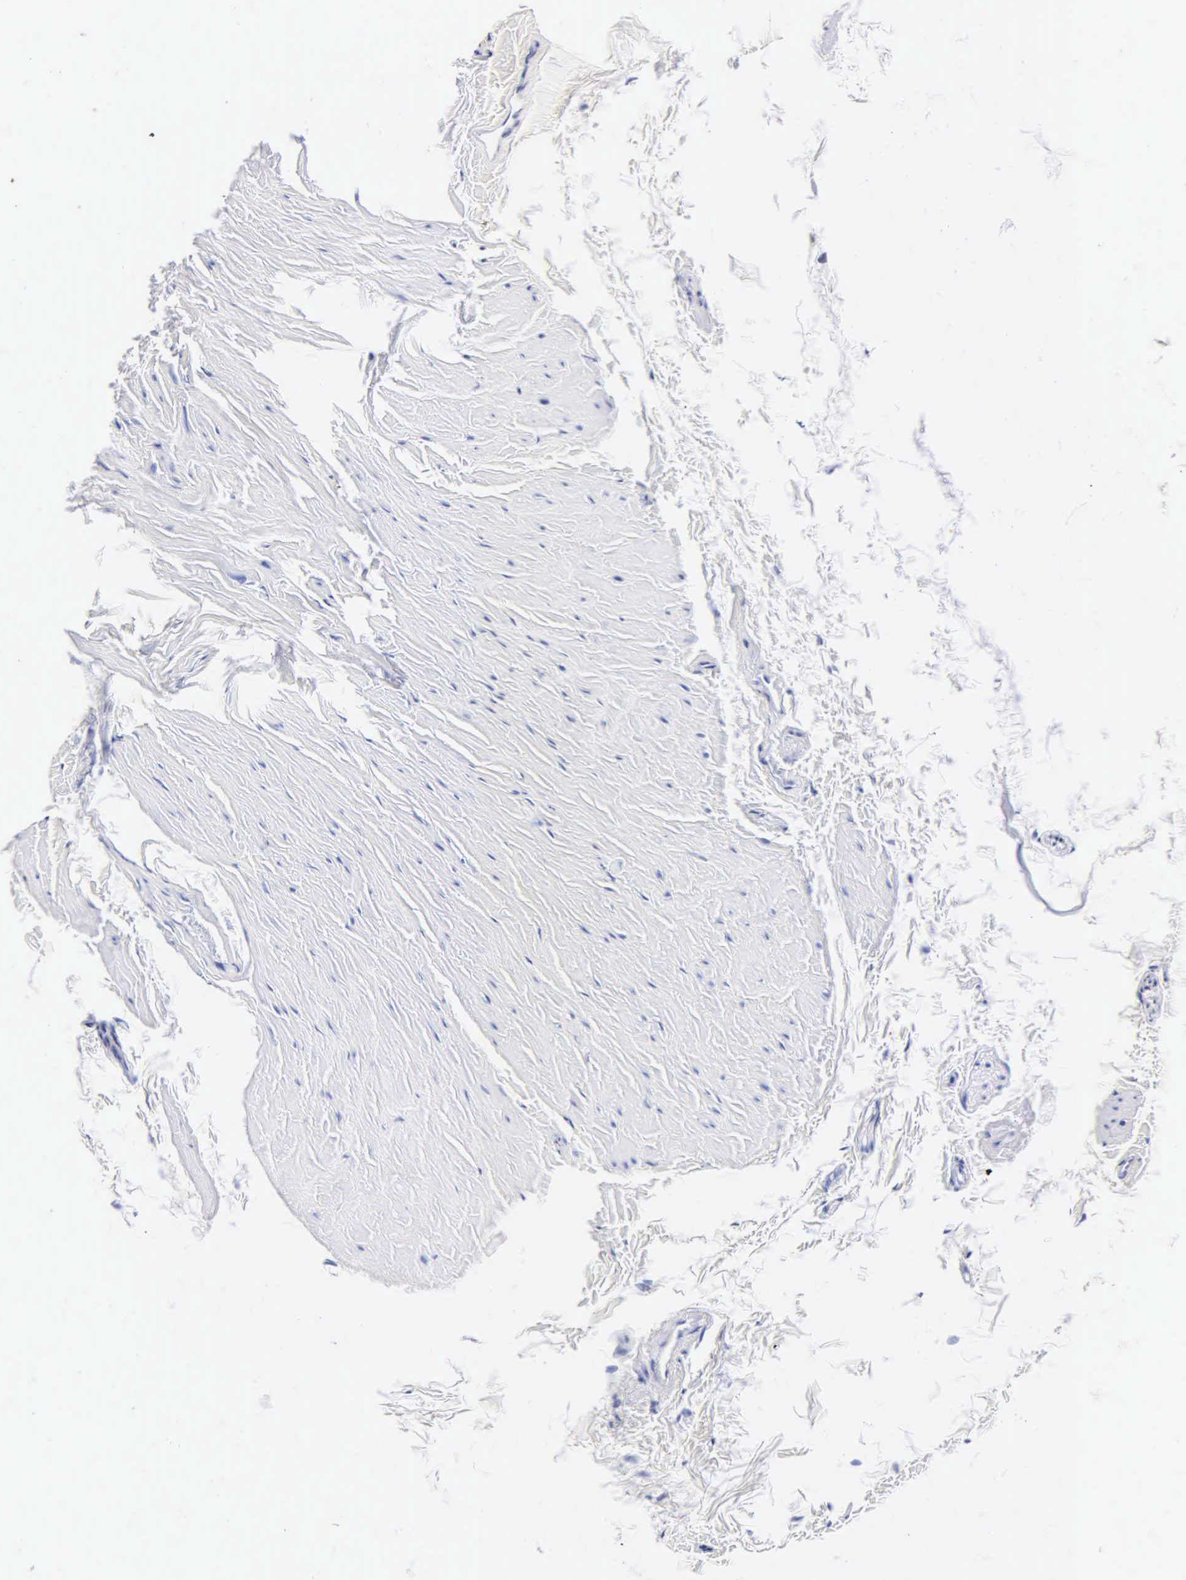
{"staining": {"intensity": "negative", "quantity": "none", "location": "none"}, "tissue": "epididymis", "cell_type": "Glandular cells", "image_type": "normal", "snomed": [{"axis": "morphology", "description": "Normal tissue, NOS"}, {"axis": "topography", "description": "Epididymis"}], "caption": "Immunohistochemistry photomicrograph of unremarkable human epididymis stained for a protein (brown), which reveals no positivity in glandular cells.", "gene": "MB", "patient": {"sex": "male", "age": 47}}